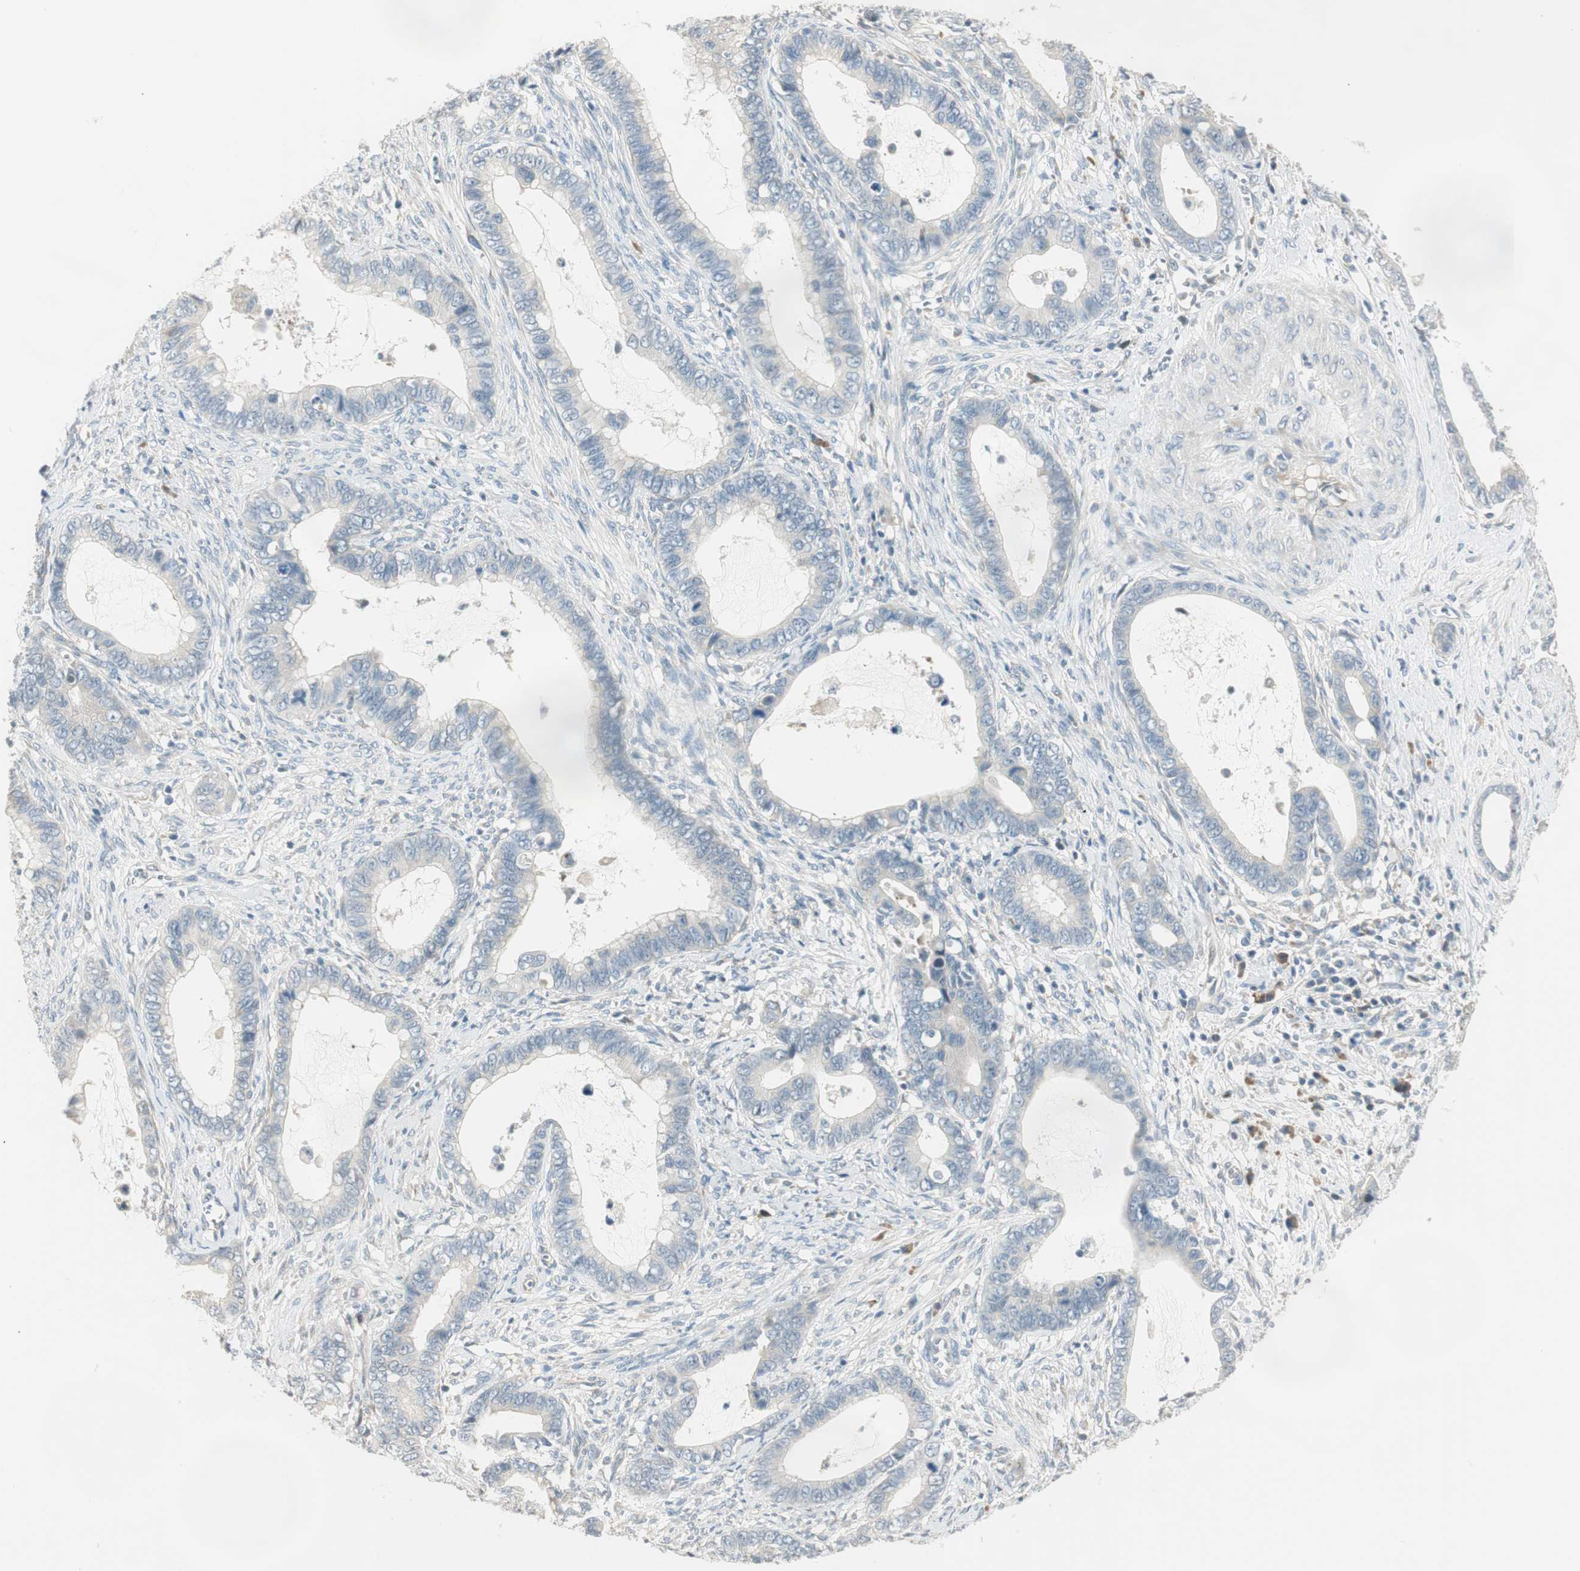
{"staining": {"intensity": "negative", "quantity": "none", "location": "none"}, "tissue": "cervical cancer", "cell_type": "Tumor cells", "image_type": "cancer", "snomed": [{"axis": "morphology", "description": "Adenocarcinoma, NOS"}, {"axis": "topography", "description": "Cervix"}], "caption": "Tumor cells show no significant protein positivity in cervical cancer. The staining was performed using DAB (3,3'-diaminobenzidine) to visualize the protein expression in brown, while the nuclei were stained in blue with hematoxylin (Magnification: 20x).", "gene": "PCDHB15", "patient": {"sex": "female", "age": 44}}